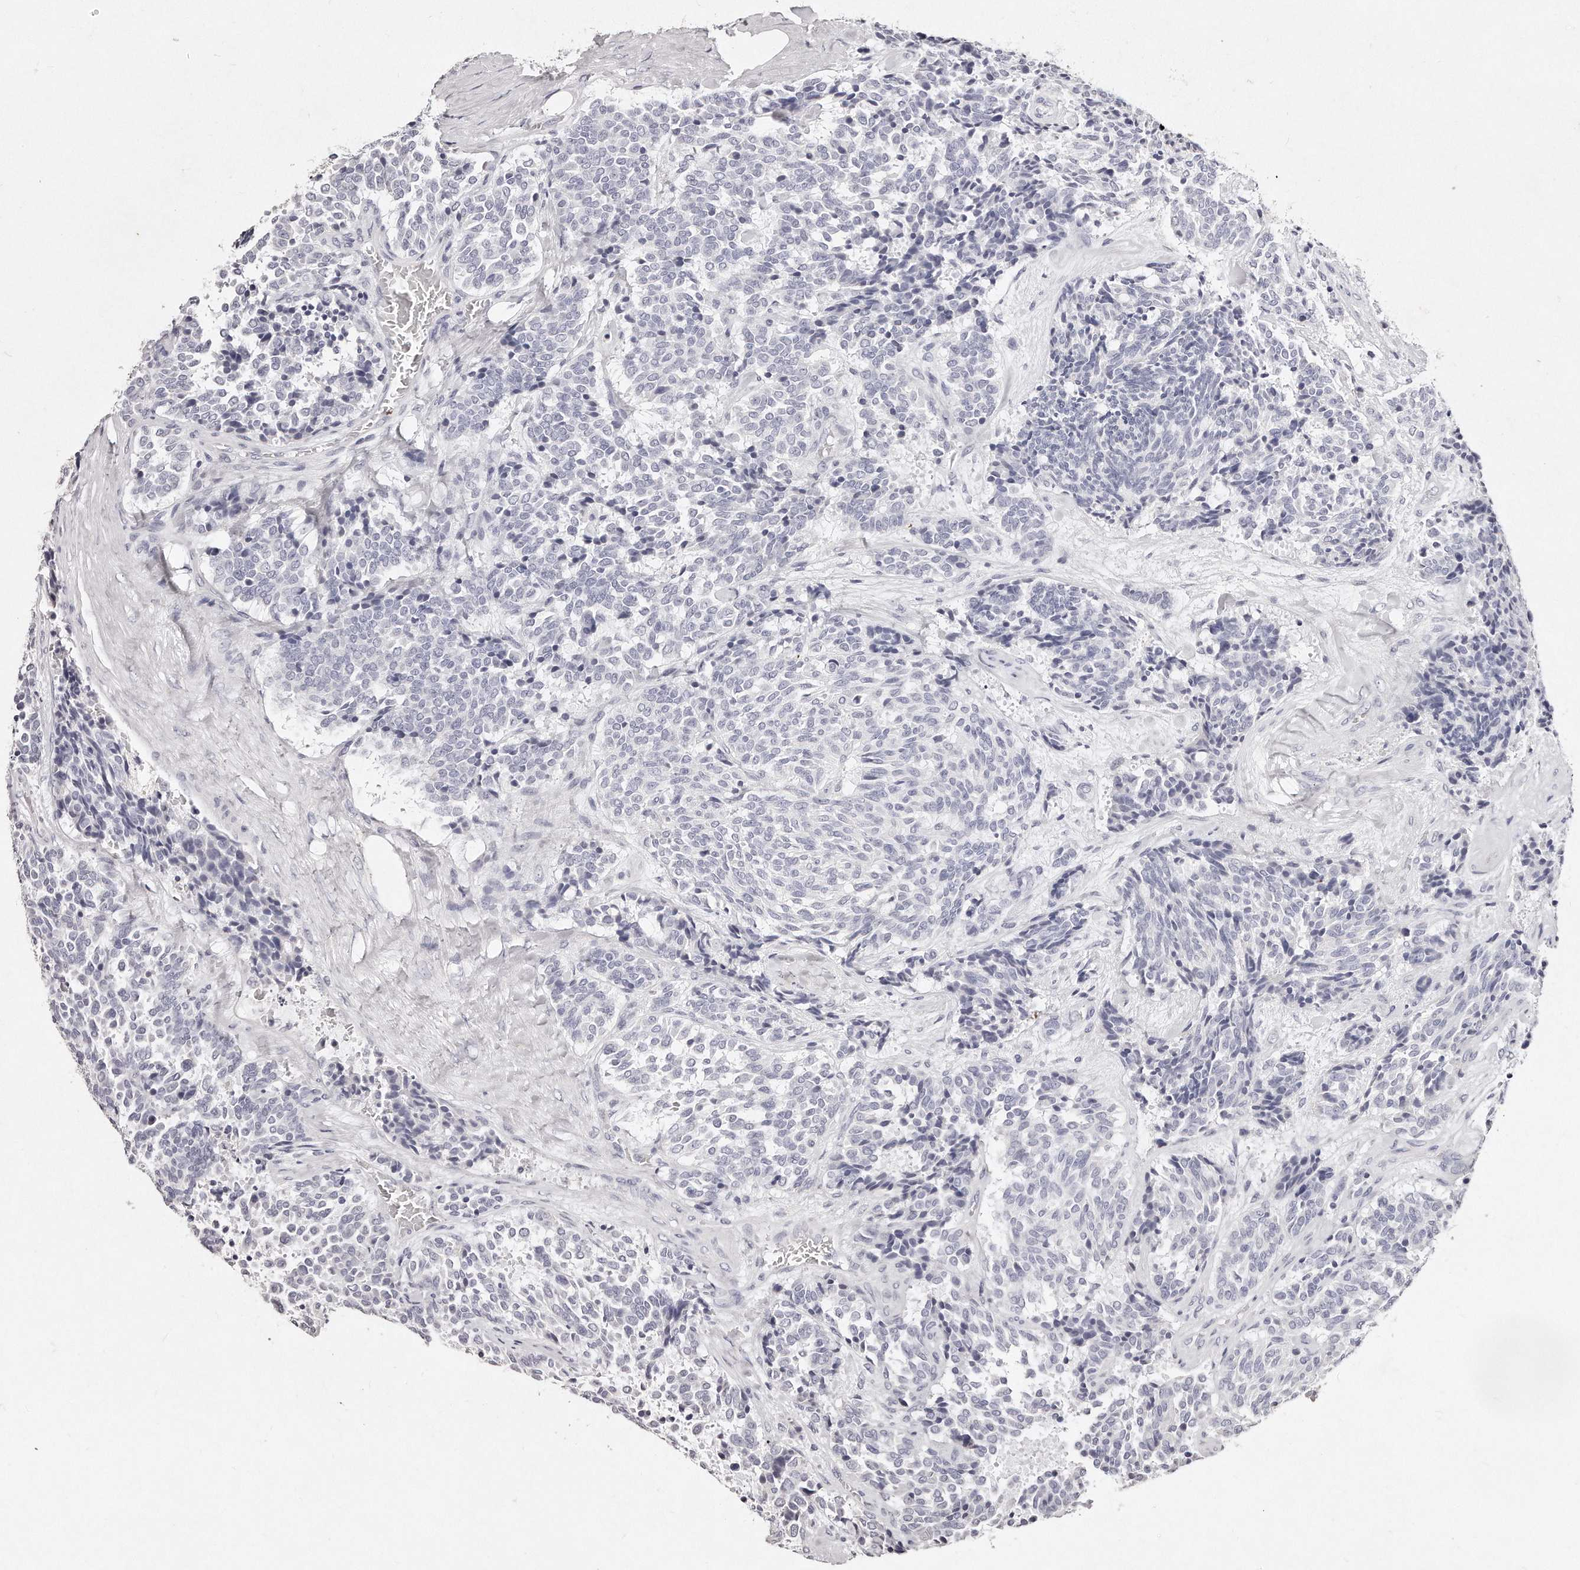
{"staining": {"intensity": "negative", "quantity": "none", "location": "none"}, "tissue": "carcinoid", "cell_type": "Tumor cells", "image_type": "cancer", "snomed": [{"axis": "morphology", "description": "Carcinoid, malignant, NOS"}, {"axis": "topography", "description": "Pancreas"}], "caption": "This is an IHC image of human carcinoid. There is no expression in tumor cells.", "gene": "GDA", "patient": {"sex": "female", "age": 54}}